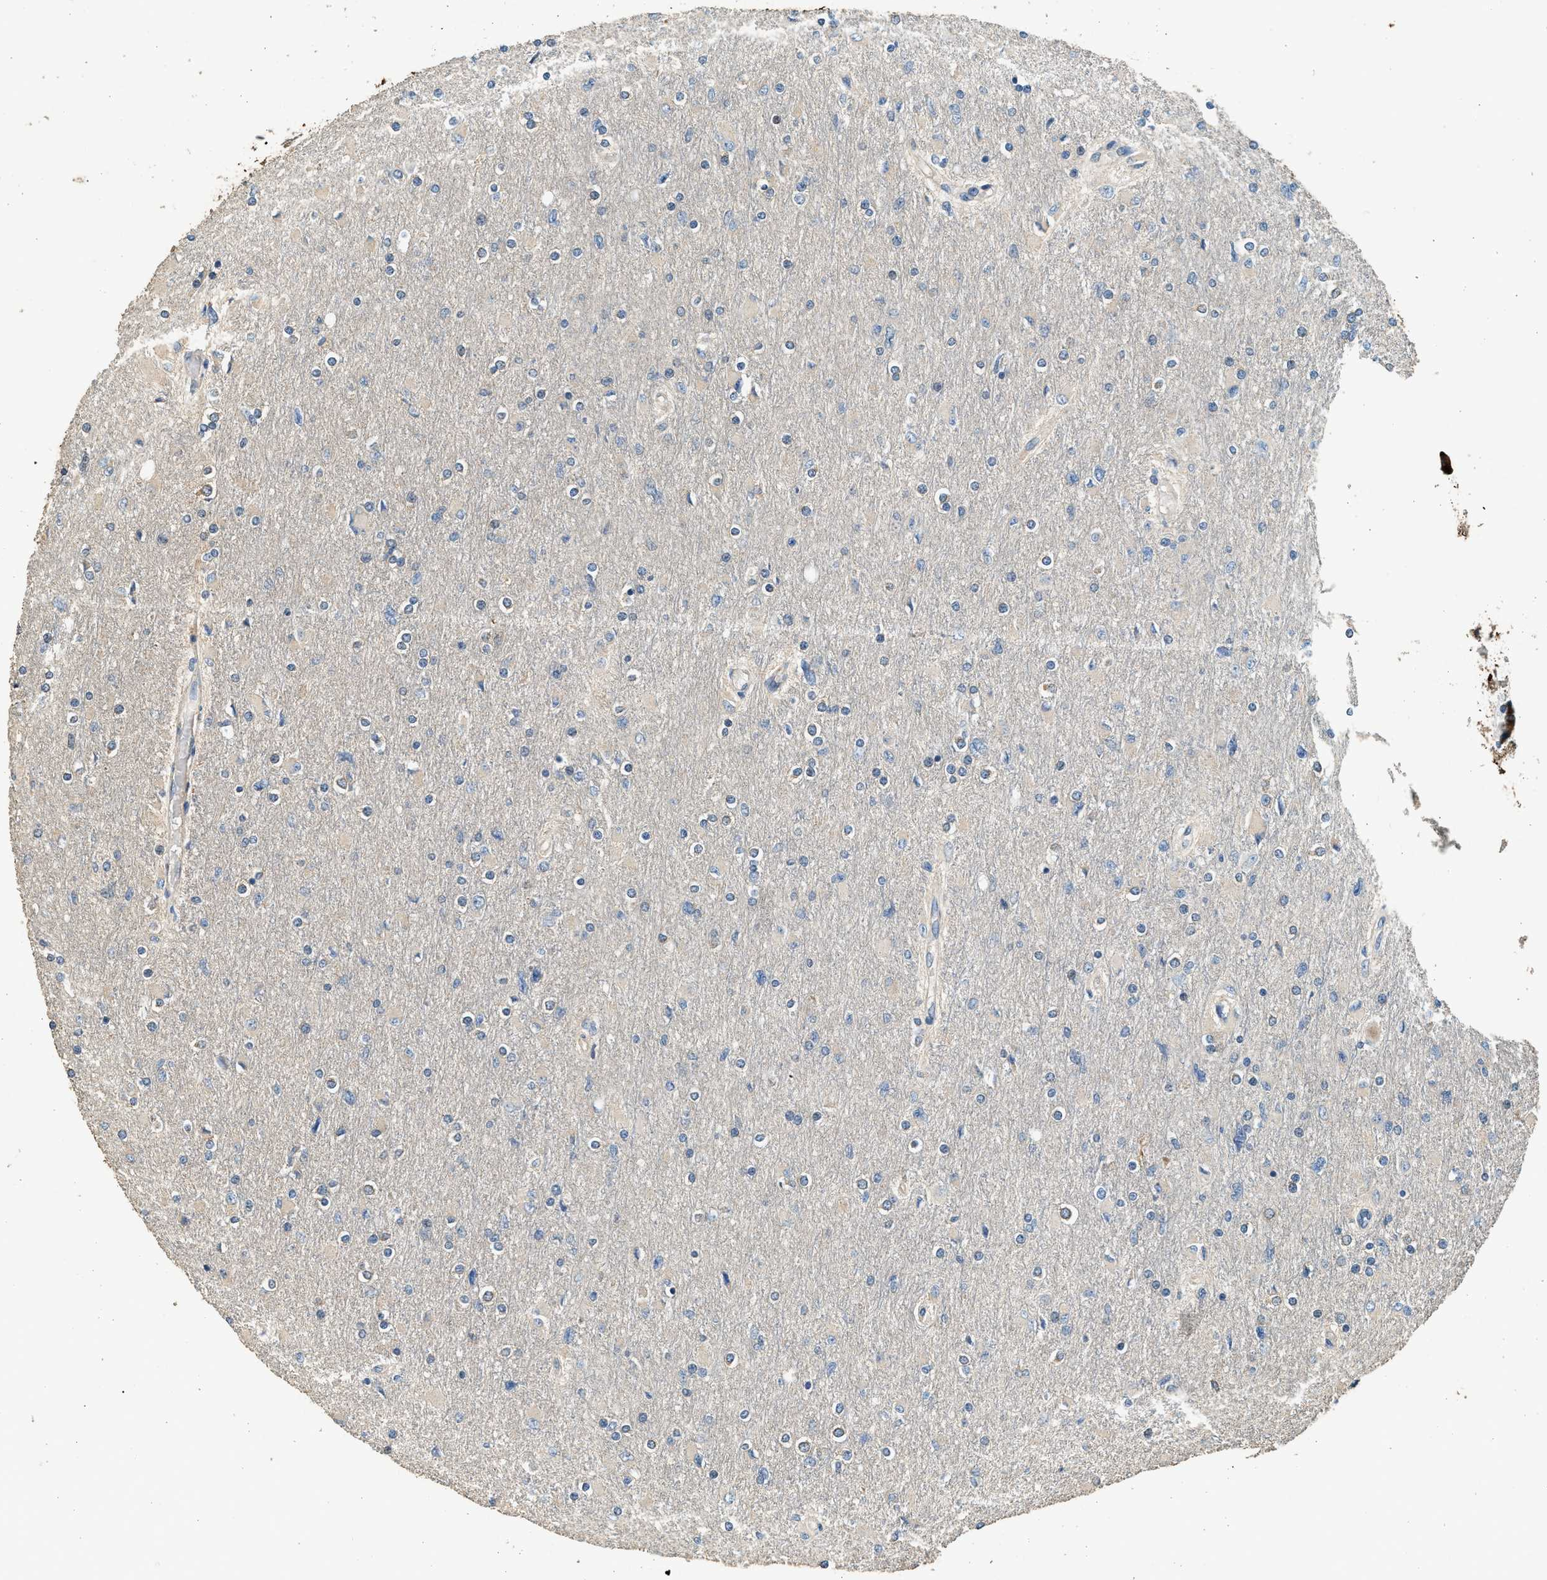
{"staining": {"intensity": "negative", "quantity": "none", "location": "none"}, "tissue": "glioma", "cell_type": "Tumor cells", "image_type": "cancer", "snomed": [{"axis": "morphology", "description": "Glioma, malignant, High grade"}, {"axis": "topography", "description": "Cerebral cortex"}], "caption": "The photomicrograph shows no significant staining in tumor cells of glioma.", "gene": "PCLO", "patient": {"sex": "female", "age": 36}}